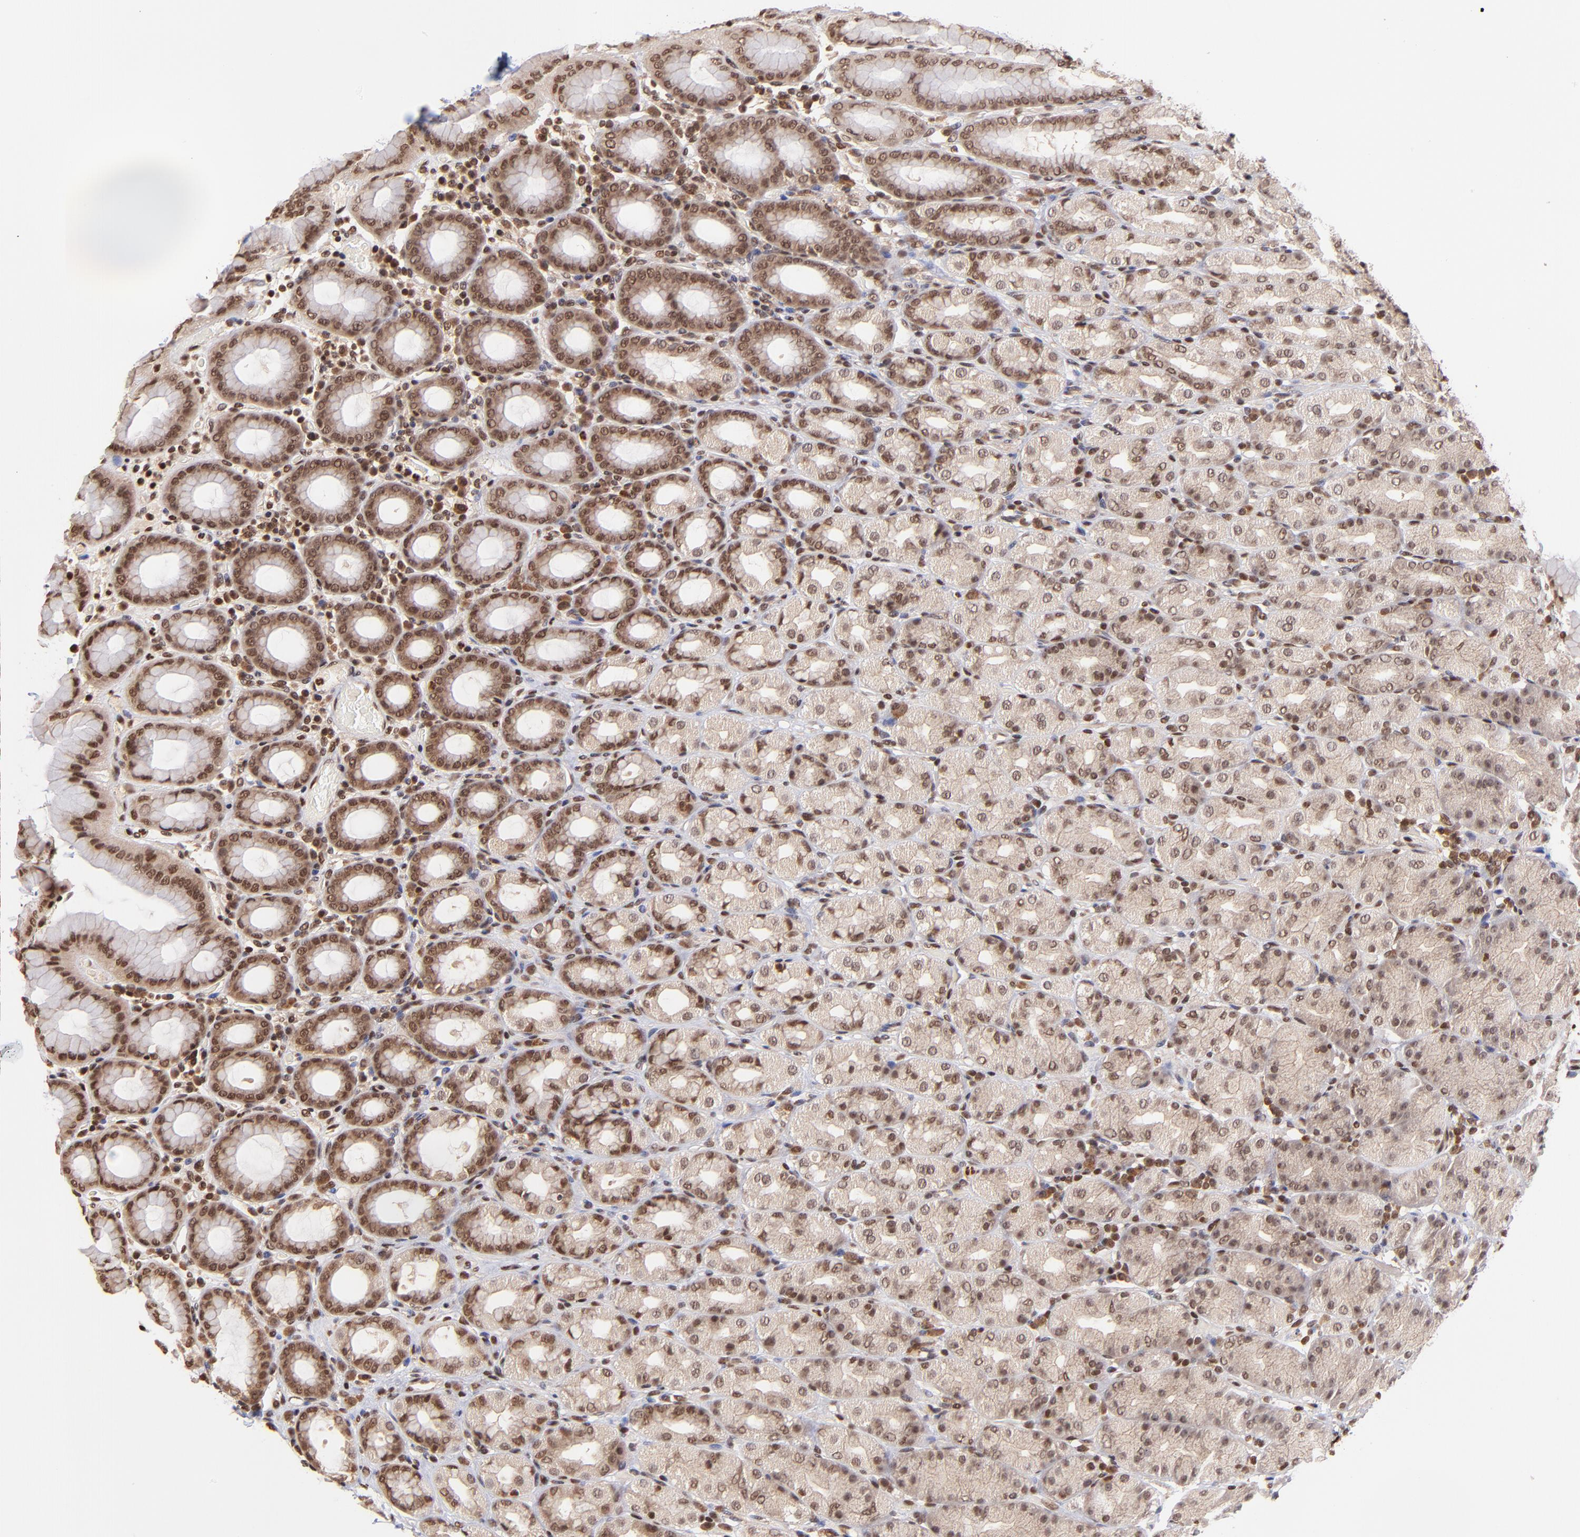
{"staining": {"intensity": "moderate", "quantity": ">75%", "location": "cytoplasmic/membranous,nuclear"}, "tissue": "stomach", "cell_type": "Glandular cells", "image_type": "normal", "snomed": [{"axis": "morphology", "description": "Normal tissue, NOS"}, {"axis": "topography", "description": "Stomach, upper"}], "caption": "Immunohistochemical staining of benign stomach reveals medium levels of moderate cytoplasmic/membranous,nuclear positivity in about >75% of glandular cells. (DAB (3,3'-diaminobenzidine) = brown stain, brightfield microscopy at high magnification).", "gene": "WDR25", "patient": {"sex": "male", "age": 68}}